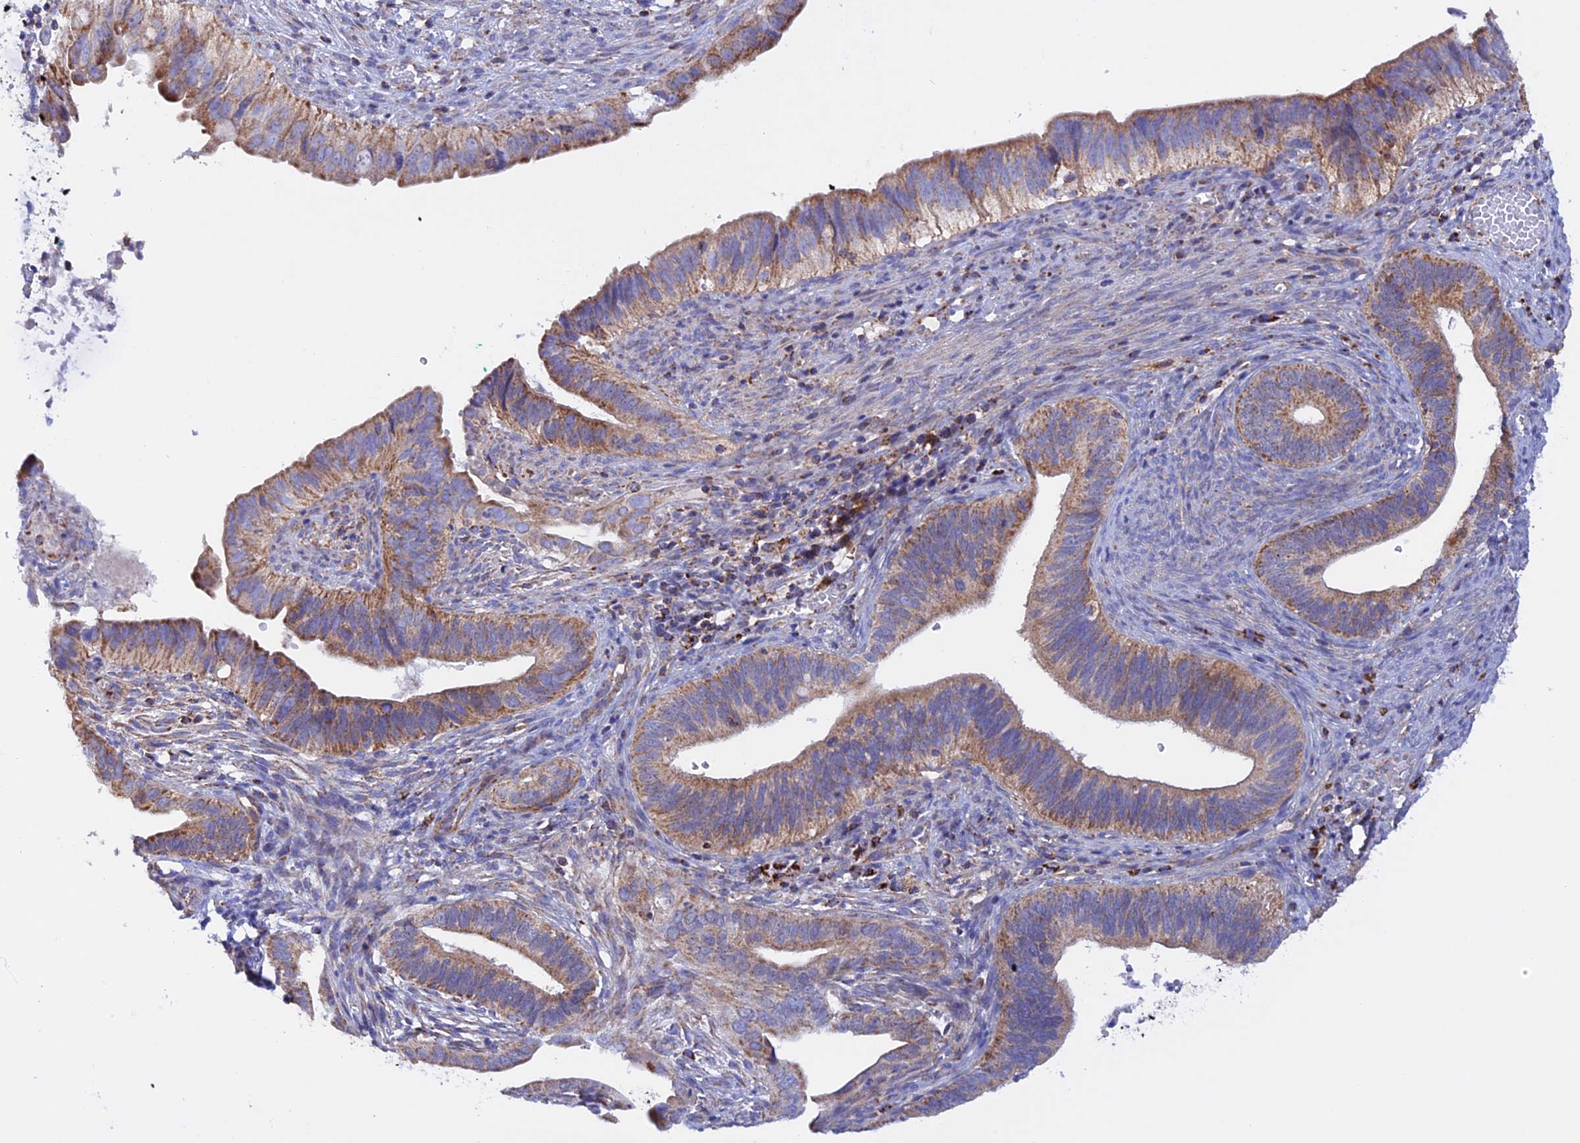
{"staining": {"intensity": "moderate", "quantity": "25%-75%", "location": "cytoplasmic/membranous"}, "tissue": "cervical cancer", "cell_type": "Tumor cells", "image_type": "cancer", "snomed": [{"axis": "morphology", "description": "Adenocarcinoma, NOS"}, {"axis": "topography", "description": "Cervix"}], "caption": "Immunohistochemical staining of human cervical adenocarcinoma reveals moderate cytoplasmic/membranous protein staining in approximately 25%-75% of tumor cells.", "gene": "GCDH", "patient": {"sex": "female", "age": 42}}